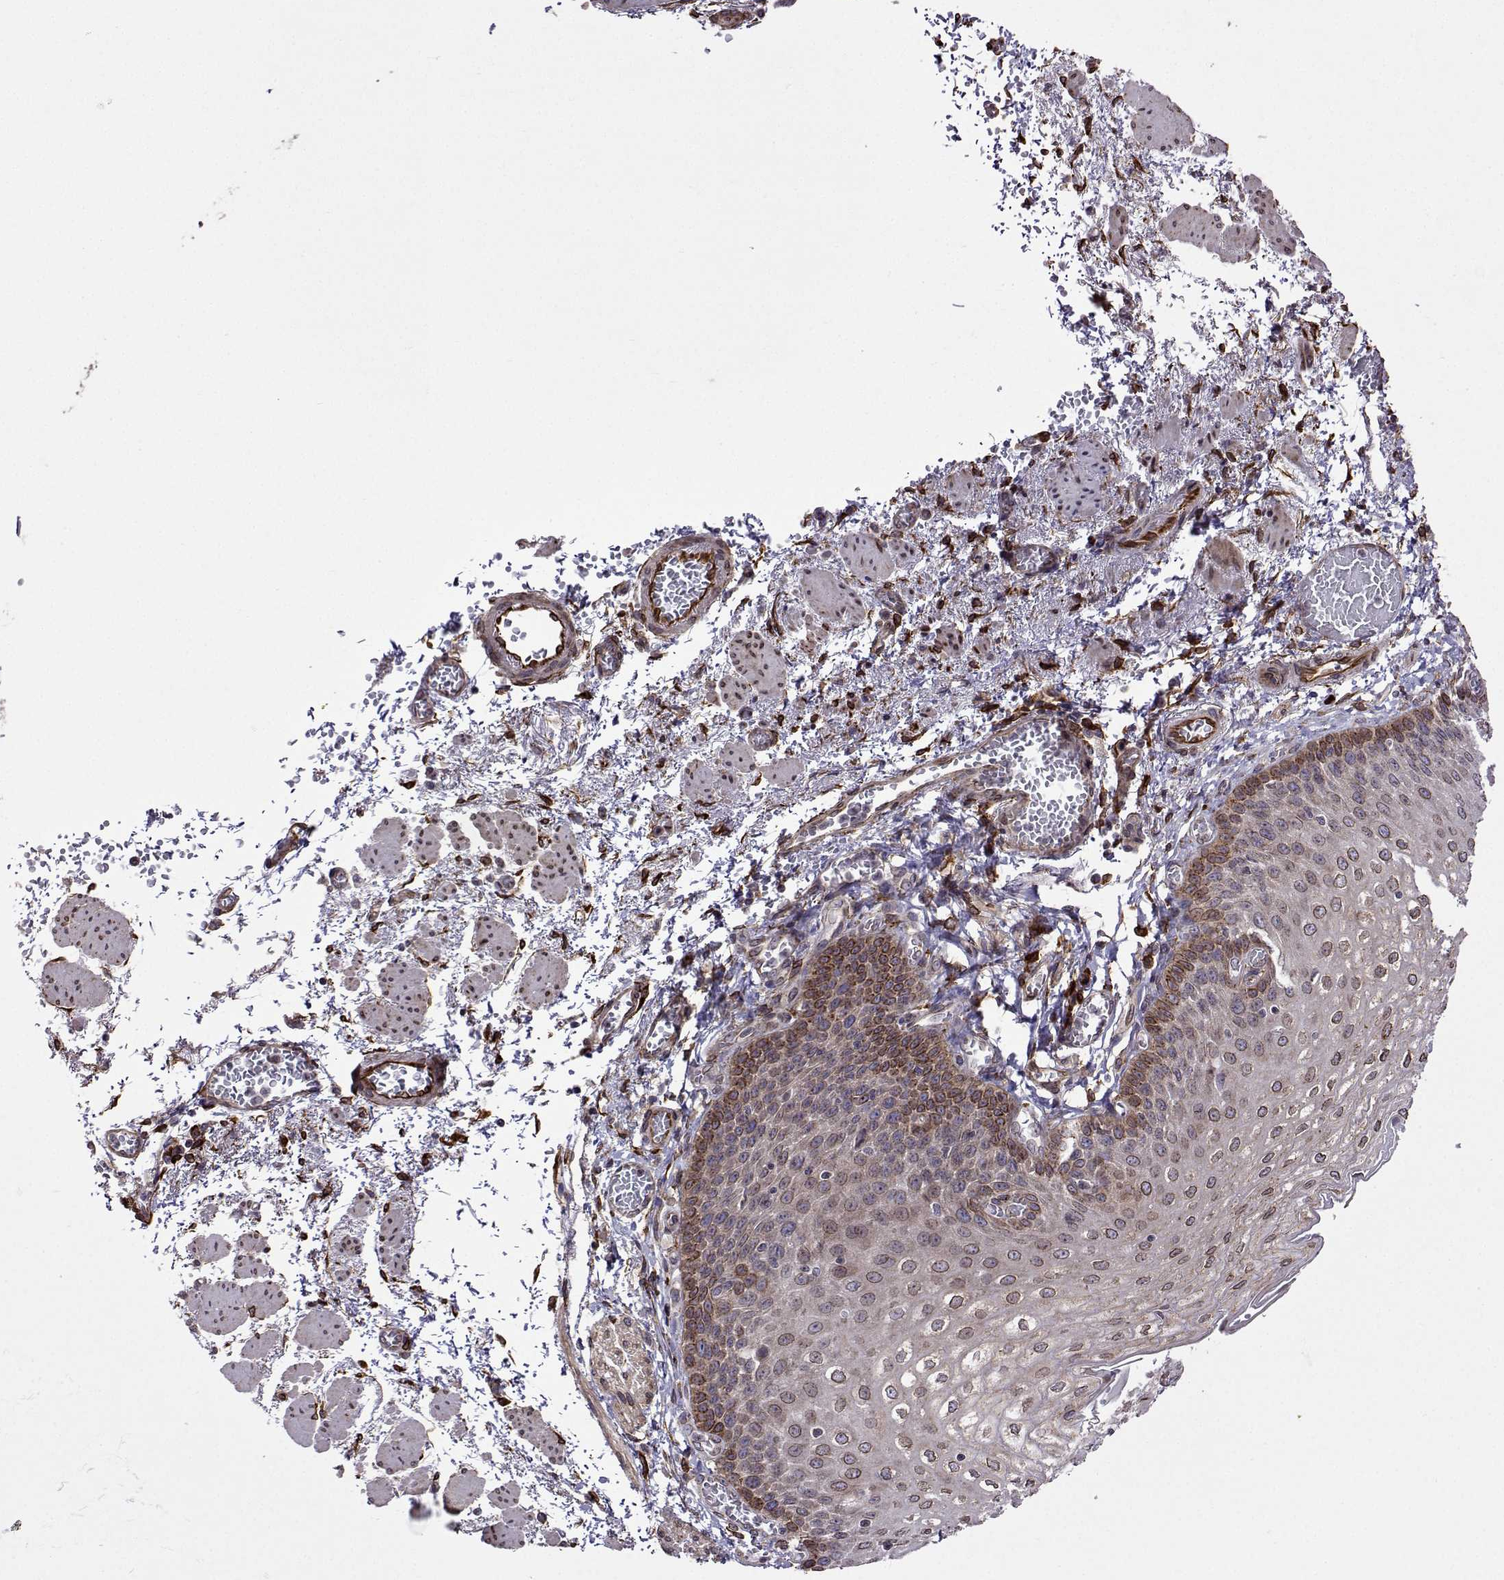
{"staining": {"intensity": "moderate", "quantity": "25%-75%", "location": "cytoplasmic/membranous,nuclear"}, "tissue": "esophagus", "cell_type": "Squamous epithelial cells", "image_type": "normal", "snomed": [{"axis": "morphology", "description": "Normal tissue, NOS"}, {"axis": "morphology", "description": "Adenocarcinoma, NOS"}, {"axis": "topography", "description": "Esophagus"}], "caption": "IHC photomicrograph of normal esophagus: esophagus stained using immunohistochemistry (IHC) reveals medium levels of moderate protein expression localized specifically in the cytoplasmic/membranous,nuclear of squamous epithelial cells, appearing as a cytoplasmic/membranous,nuclear brown color.", "gene": "PGRMC2", "patient": {"sex": "male", "age": 81}}